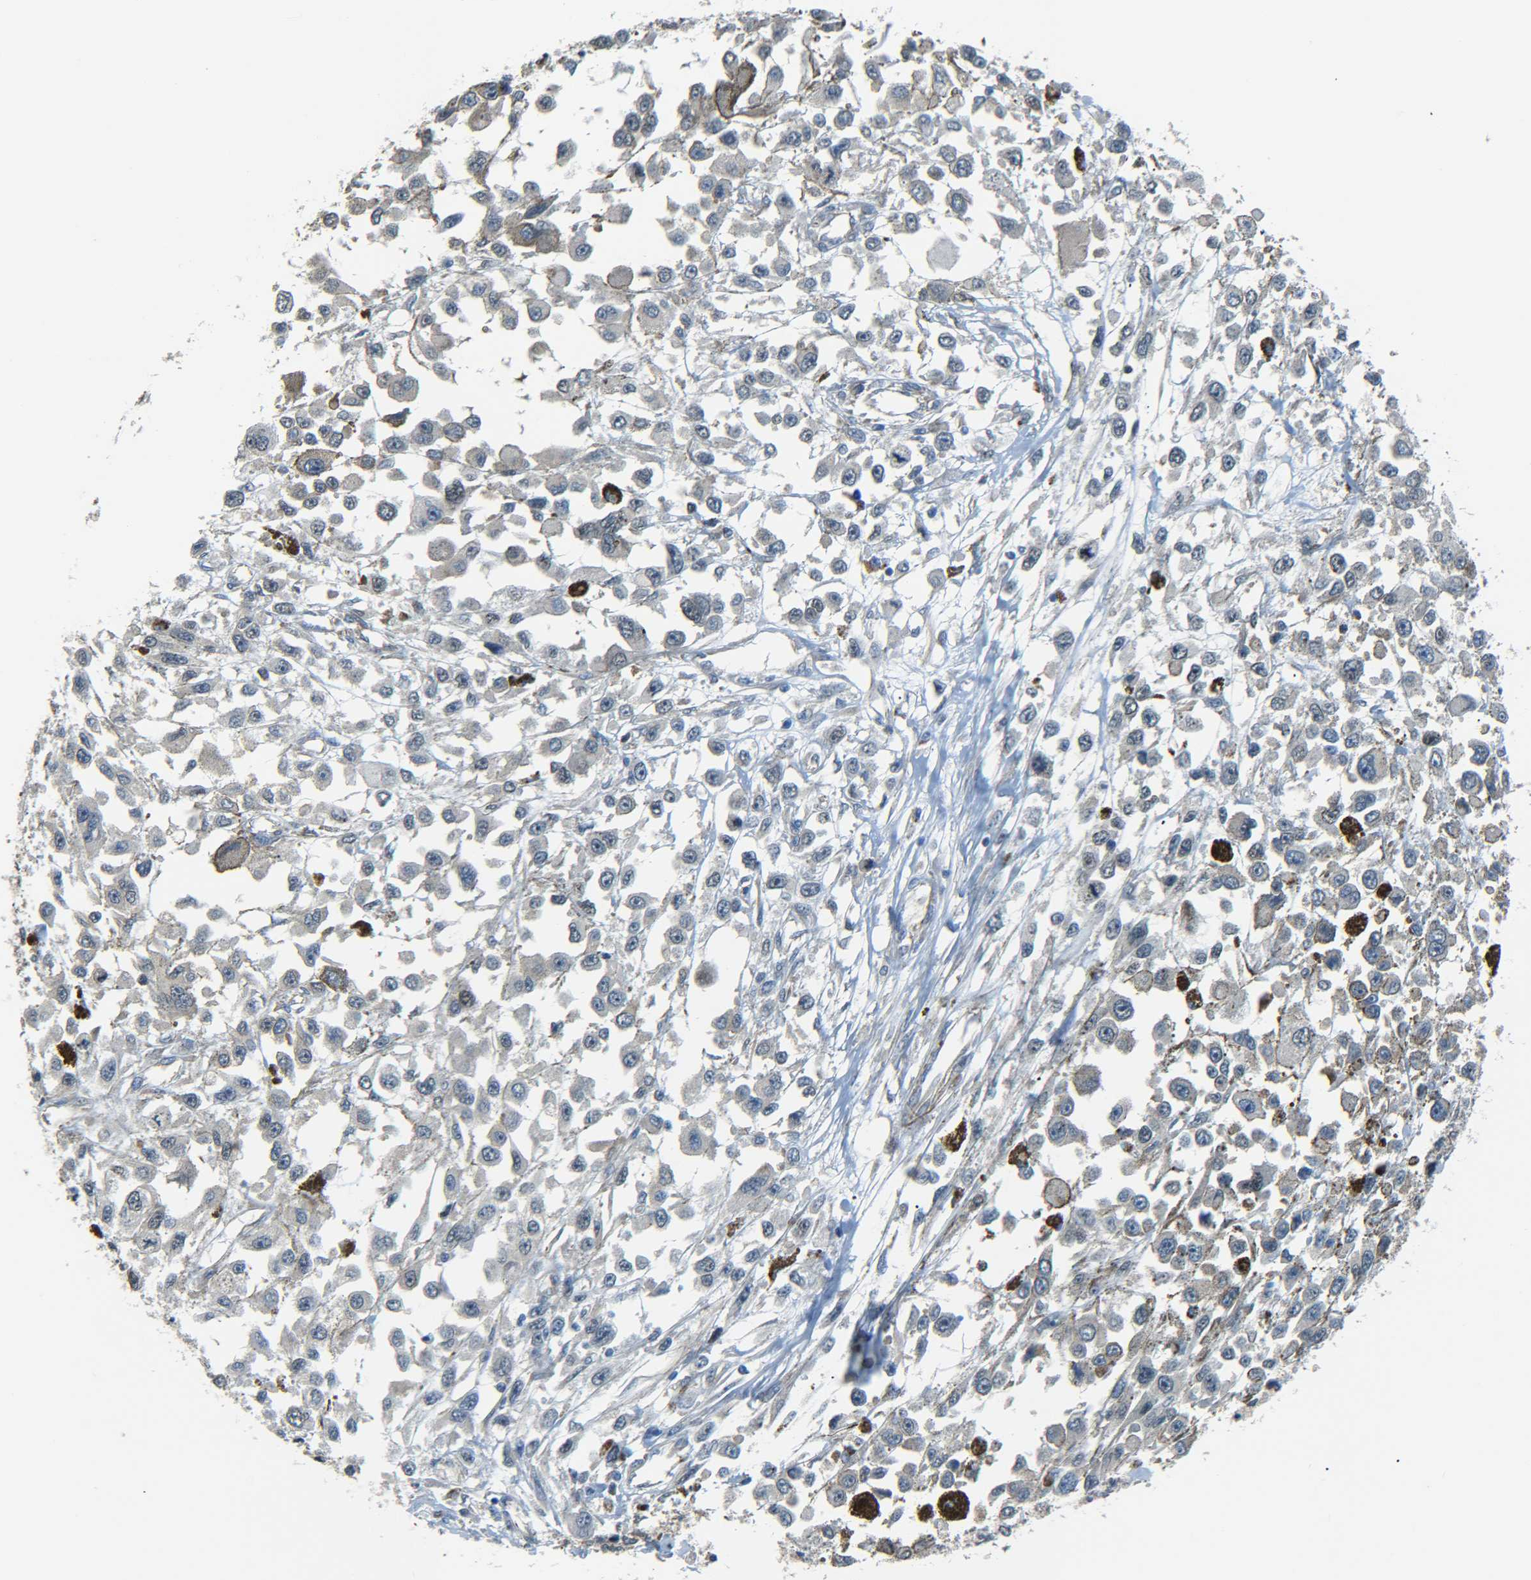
{"staining": {"intensity": "negative", "quantity": "none", "location": "none"}, "tissue": "melanoma", "cell_type": "Tumor cells", "image_type": "cancer", "snomed": [{"axis": "morphology", "description": "Malignant melanoma, Metastatic site"}, {"axis": "topography", "description": "Lymph node"}], "caption": "IHC of human melanoma demonstrates no expression in tumor cells. The staining is performed using DAB brown chromogen with nuclei counter-stained in using hematoxylin.", "gene": "MEIS1", "patient": {"sex": "male", "age": 59}}